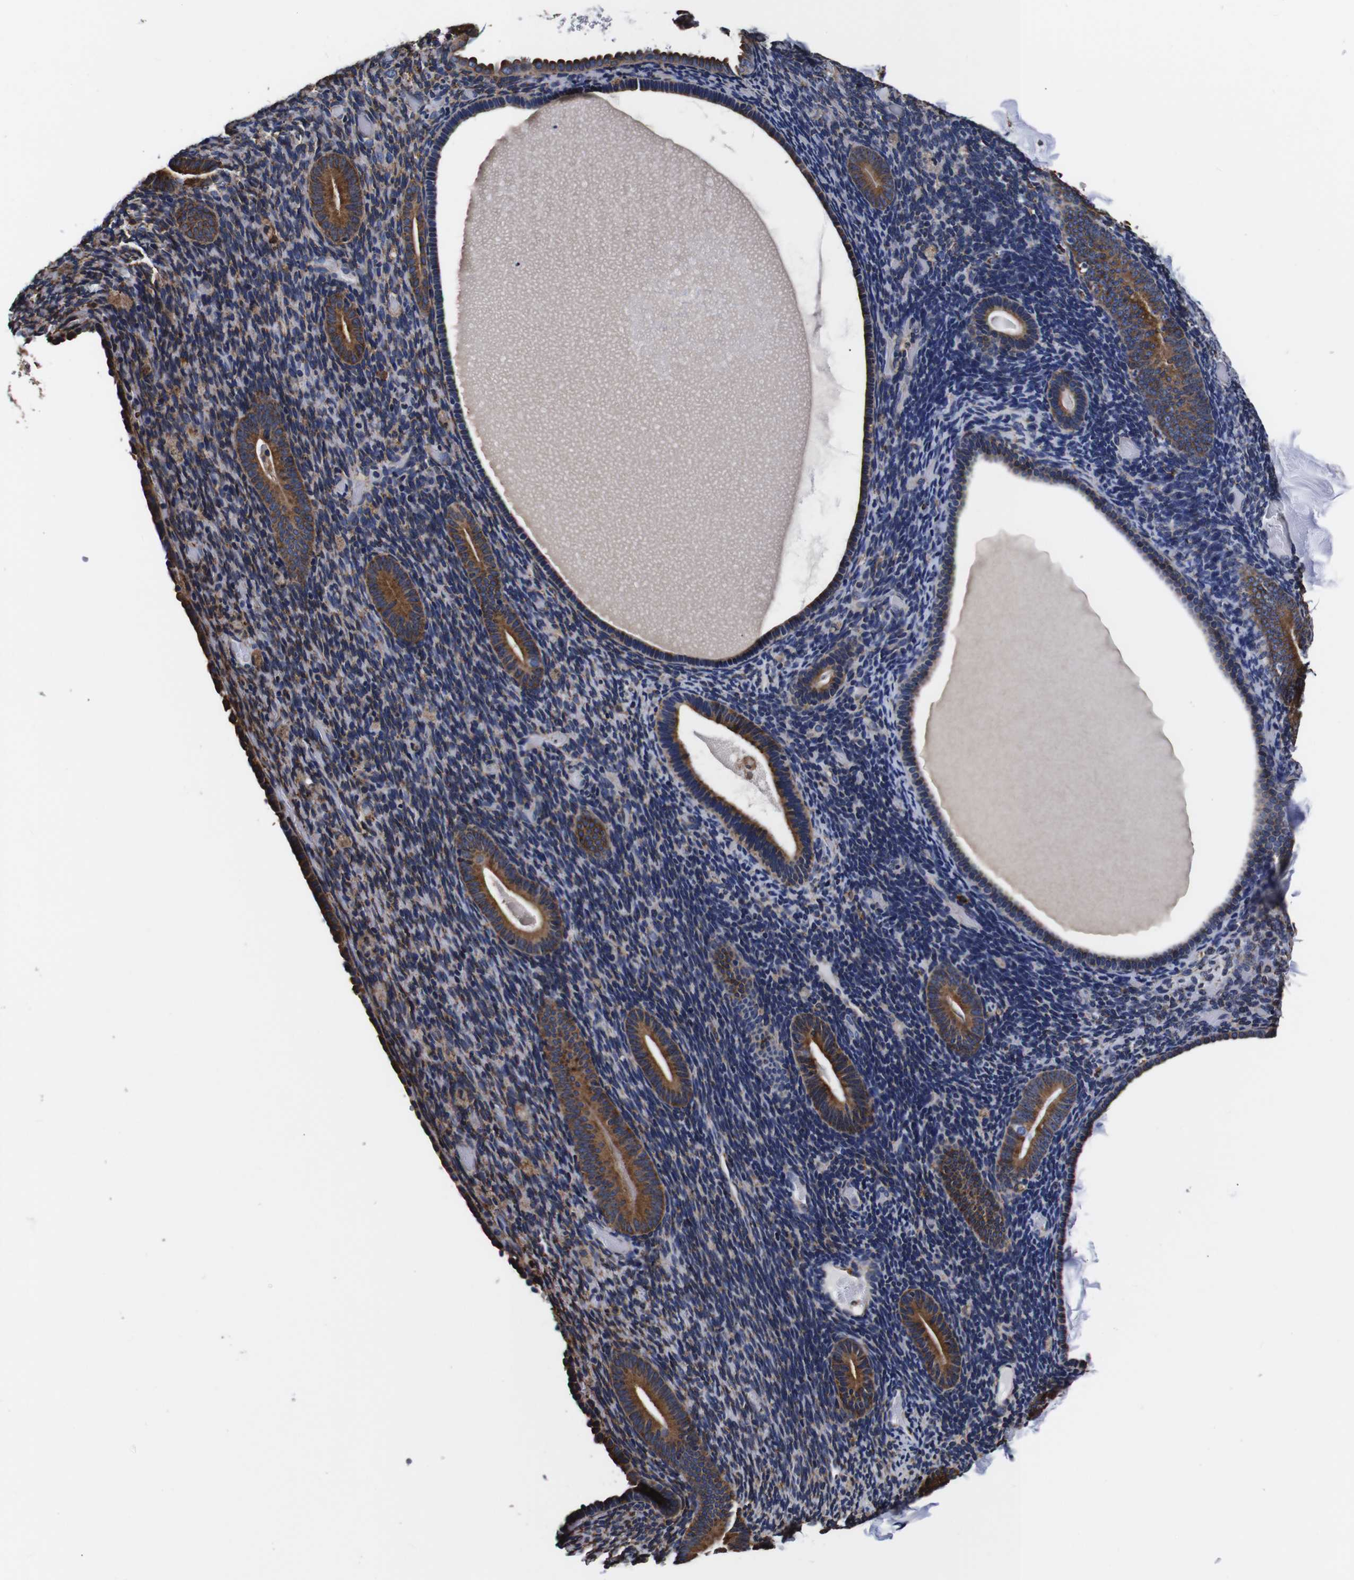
{"staining": {"intensity": "negative", "quantity": "none", "location": "none"}, "tissue": "endometrium", "cell_type": "Cells in endometrial stroma", "image_type": "normal", "snomed": [{"axis": "morphology", "description": "Normal tissue, NOS"}, {"axis": "topography", "description": "Endometrium"}], "caption": "Cells in endometrial stroma show no significant protein positivity in unremarkable endometrium. (Brightfield microscopy of DAB IHC at high magnification).", "gene": "PPIB", "patient": {"sex": "female", "age": 51}}